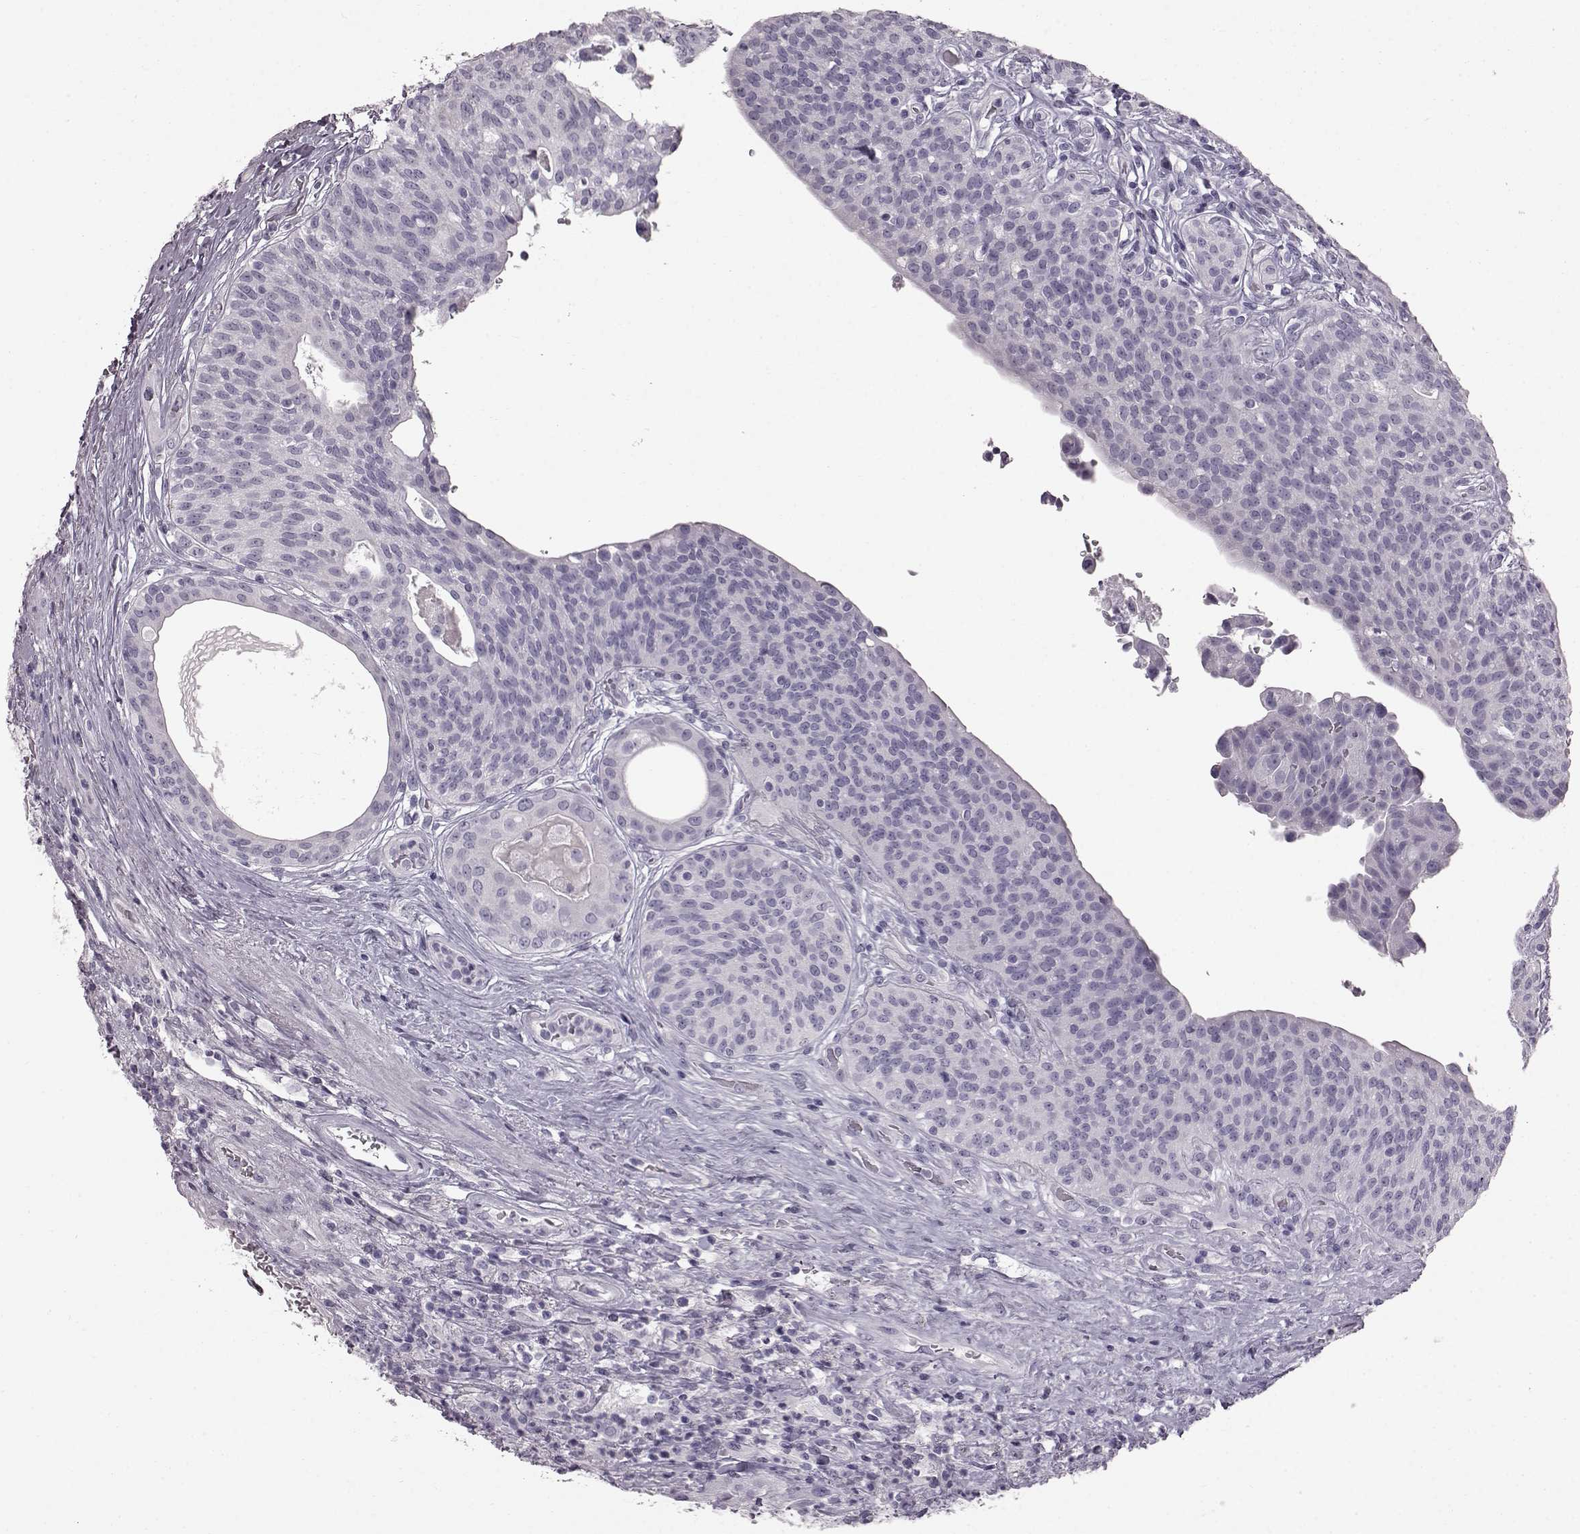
{"staining": {"intensity": "negative", "quantity": "none", "location": "none"}, "tissue": "urothelial cancer", "cell_type": "Tumor cells", "image_type": "cancer", "snomed": [{"axis": "morphology", "description": "Urothelial carcinoma, High grade"}, {"axis": "topography", "description": "Urinary bladder"}], "caption": "The immunohistochemistry histopathology image has no significant expression in tumor cells of urothelial cancer tissue. (DAB immunohistochemistry (IHC) with hematoxylin counter stain).", "gene": "TCHHL1", "patient": {"sex": "male", "age": 79}}